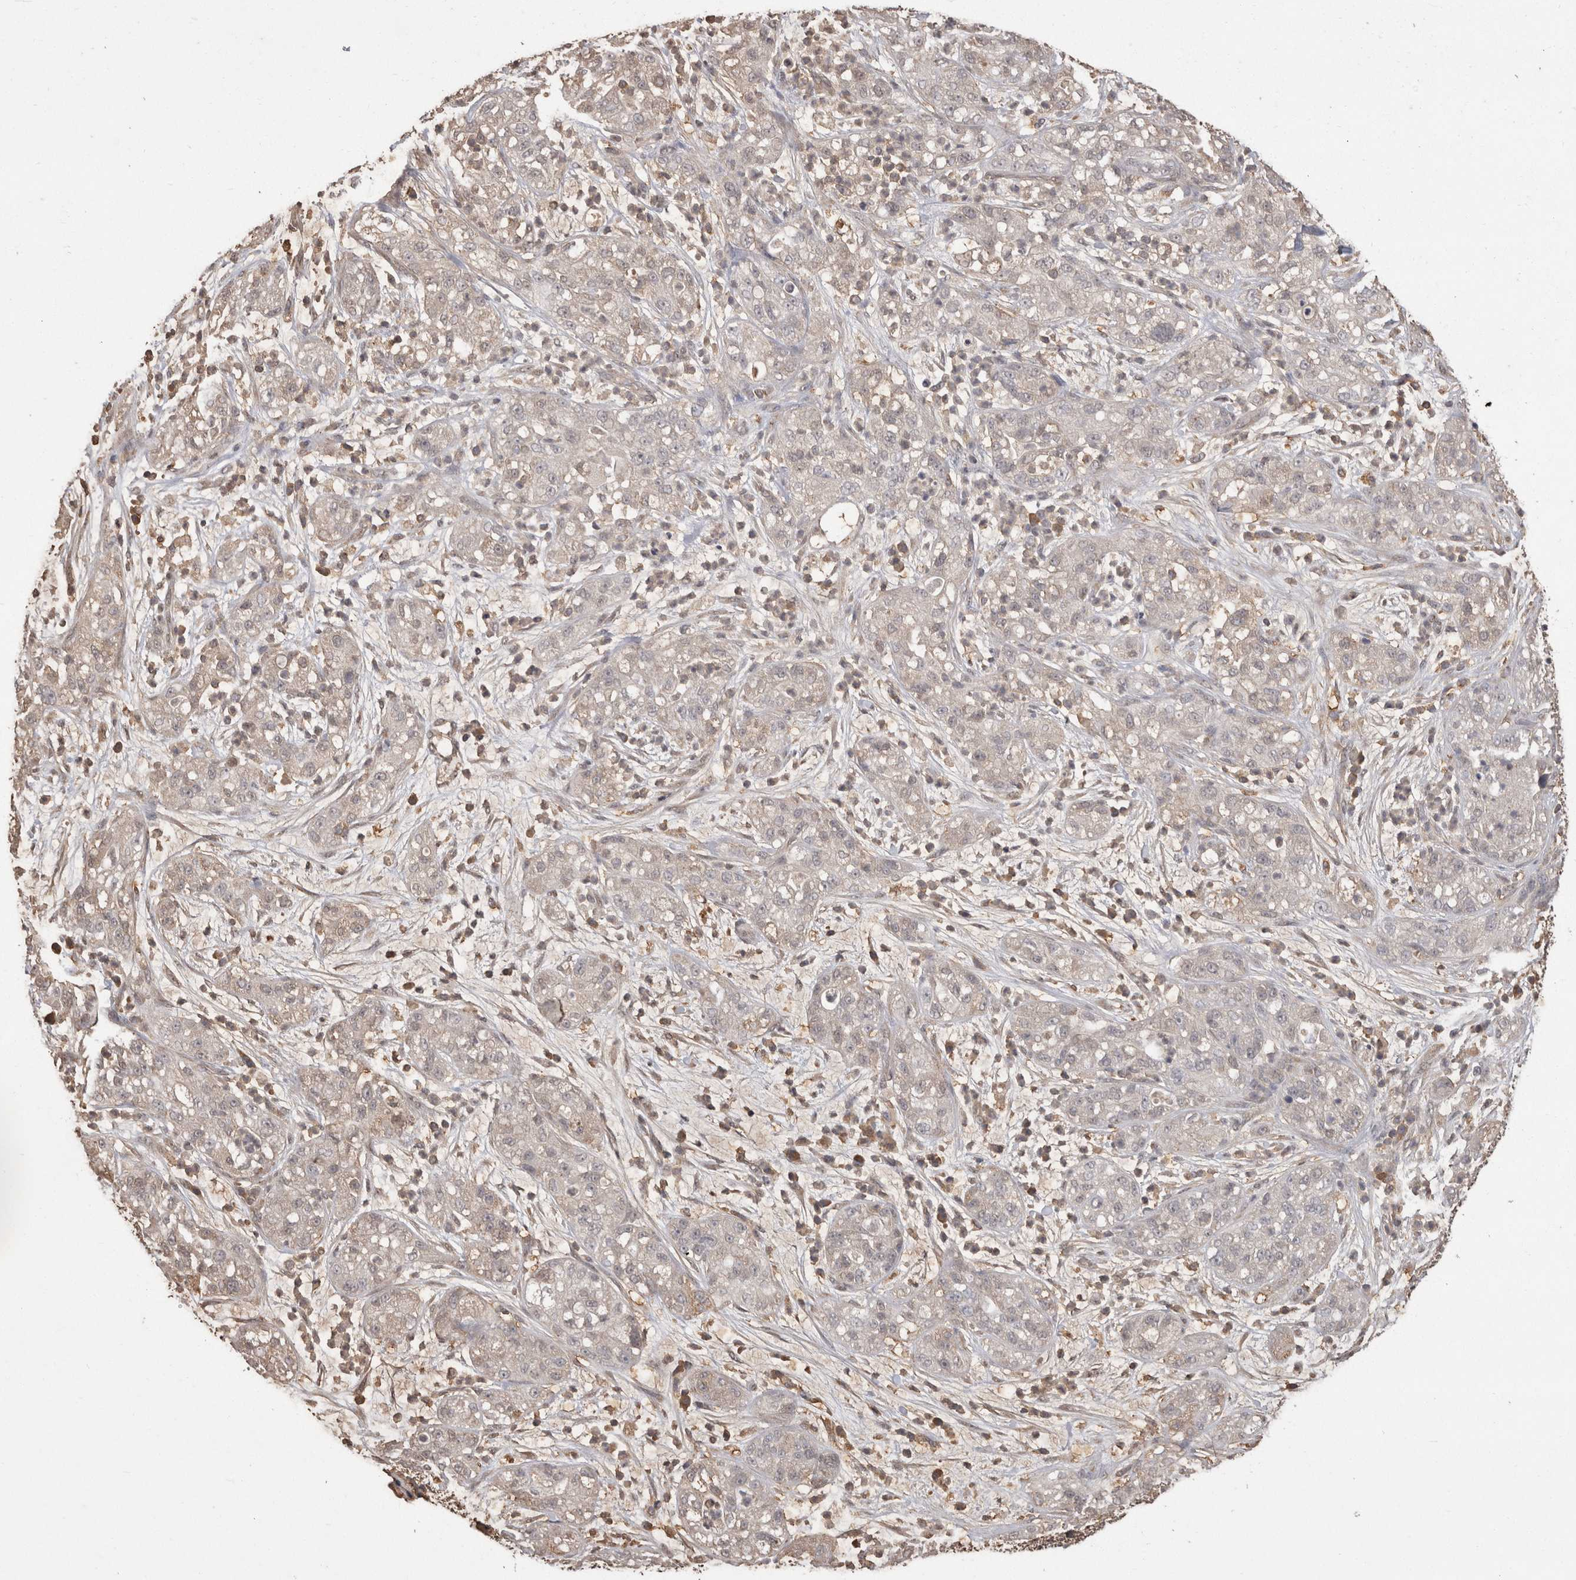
{"staining": {"intensity": "negative", "quantity": "none", "location": "none"}, "tissue": "pancreatic cancer", "cell_type": "Tumor cells", "image_type": "cancer", "snomed": [{"axis": "morphology", "description": "Adenocarcinoma, NOS"}, {"axis": "topography", "description": "Pancreas"}], "caption": "Photomicrograph shows no protein positivity in tumor cells of pancreatic cancer tissue.", "gene": "PREP", "patient": {"sex": "female", "age": 78}}